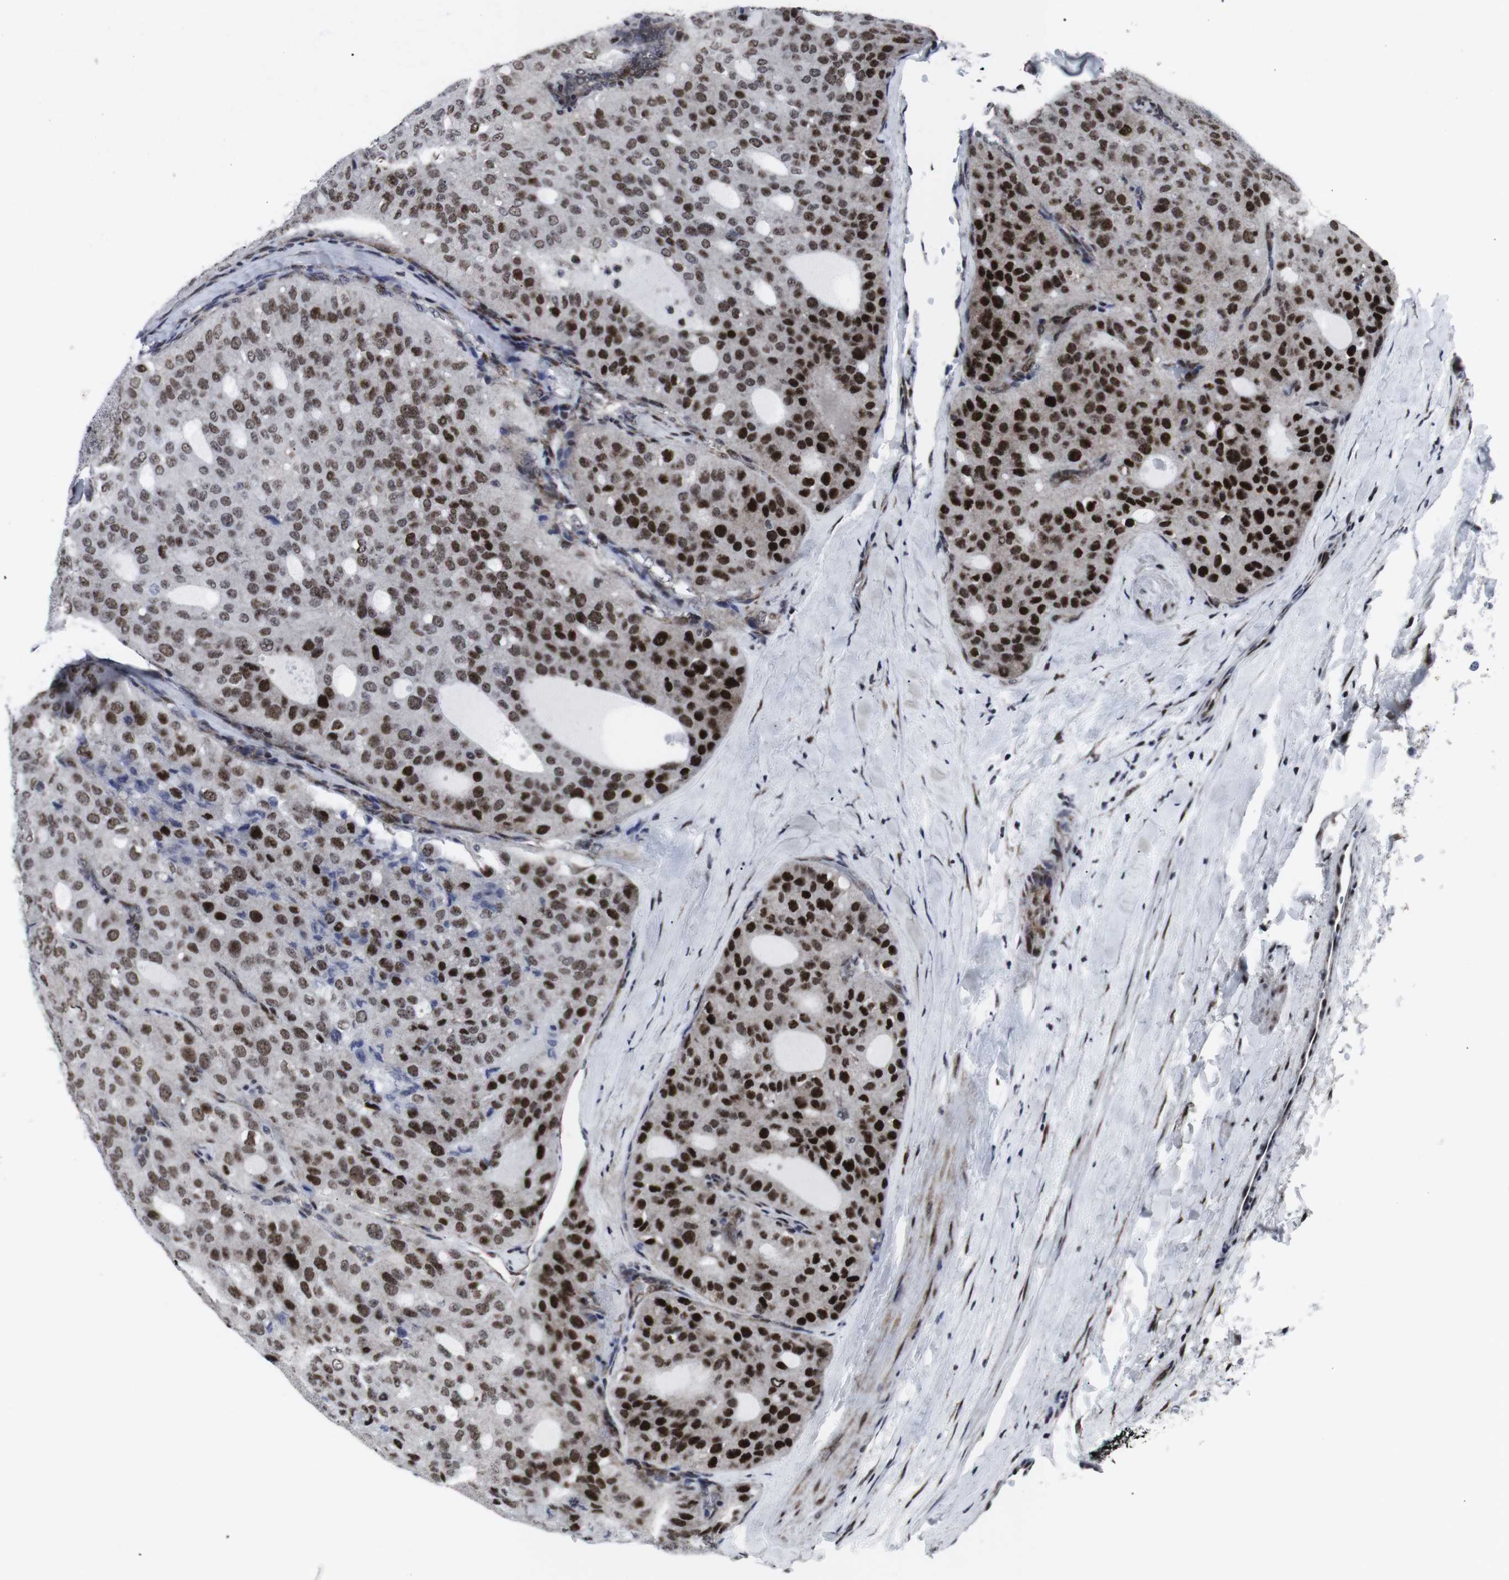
{"staining": {"intensity": "strong", "quantity": ">75%", "location": "nuclear"}, "tissue": "thyroid cancer", "cell_type": "Tumor cells", "image_type": "cancer", "snomed": [{"axis": "morphology", "description": "Follicular adenoma carcinoma, NOS"}, {"axis": "topography", "description": "Thyroid gland"}], "caption": "Tumor cells reveal high levels of strong nuclear expression in about >75% of cells in human thyroid cancer (follicular adenoma carcinoma).", "gene": "MLH1", "patient": {"sex": "male", "age": 75}}